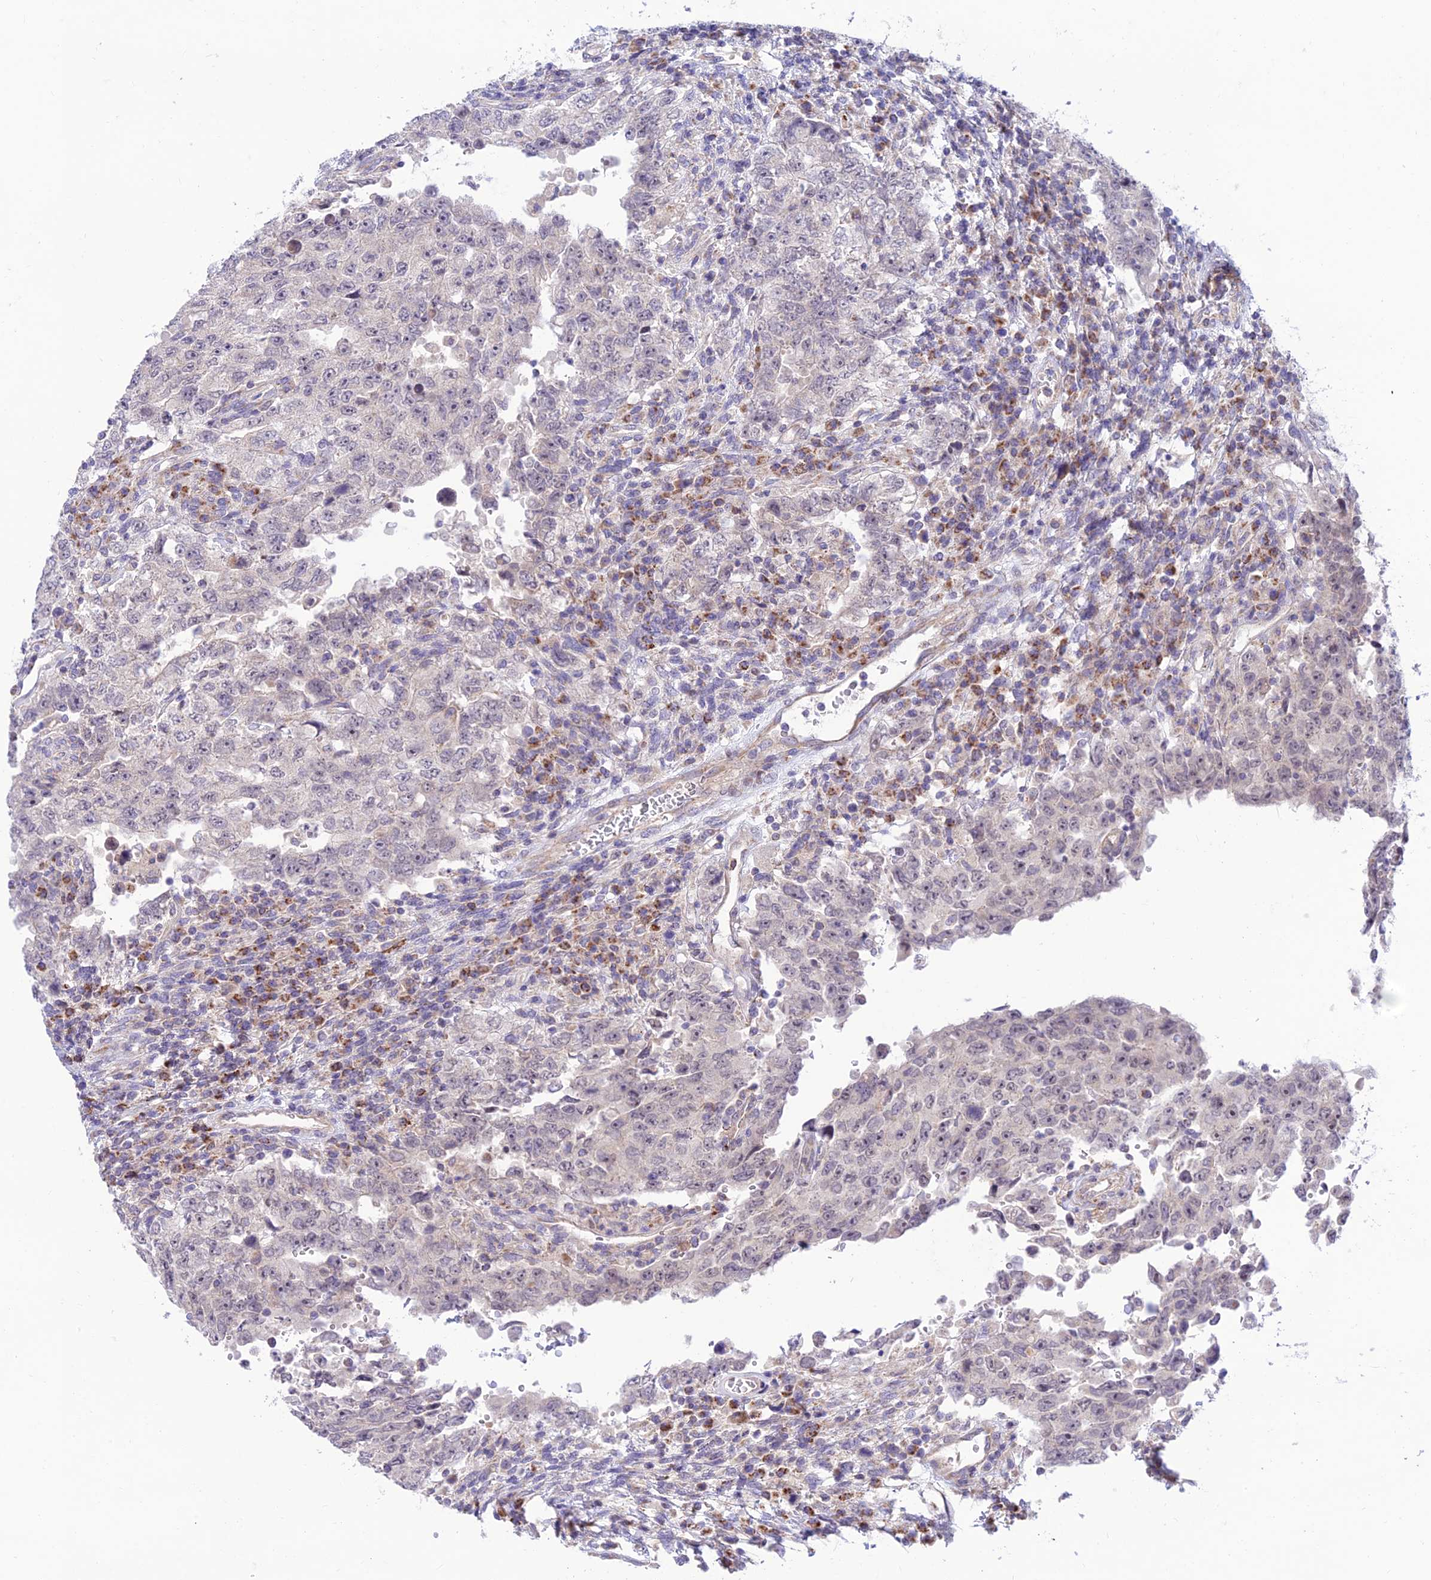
{"staining": {"intensity": "negative", "quantity": "none", "location": "none"}, "tissue": "testis cancer", "cell_type": "Tumor cells", "image_type": "cancer", "snomed": [{"axis": "morphology", "description": "Carcinoma, Embryonal, NOS"}, {"axis": "topography", "description": "Testis"}], "caption": "Immunohistochemistry (IHC) image of neoplastic tissue: testis cancer (embryonal carcinoma) stained with DAB reveals no significant protein positivity in tumor cells.", "gene": "FAM186B", "patient": {"sex": "male", "age": 26}}